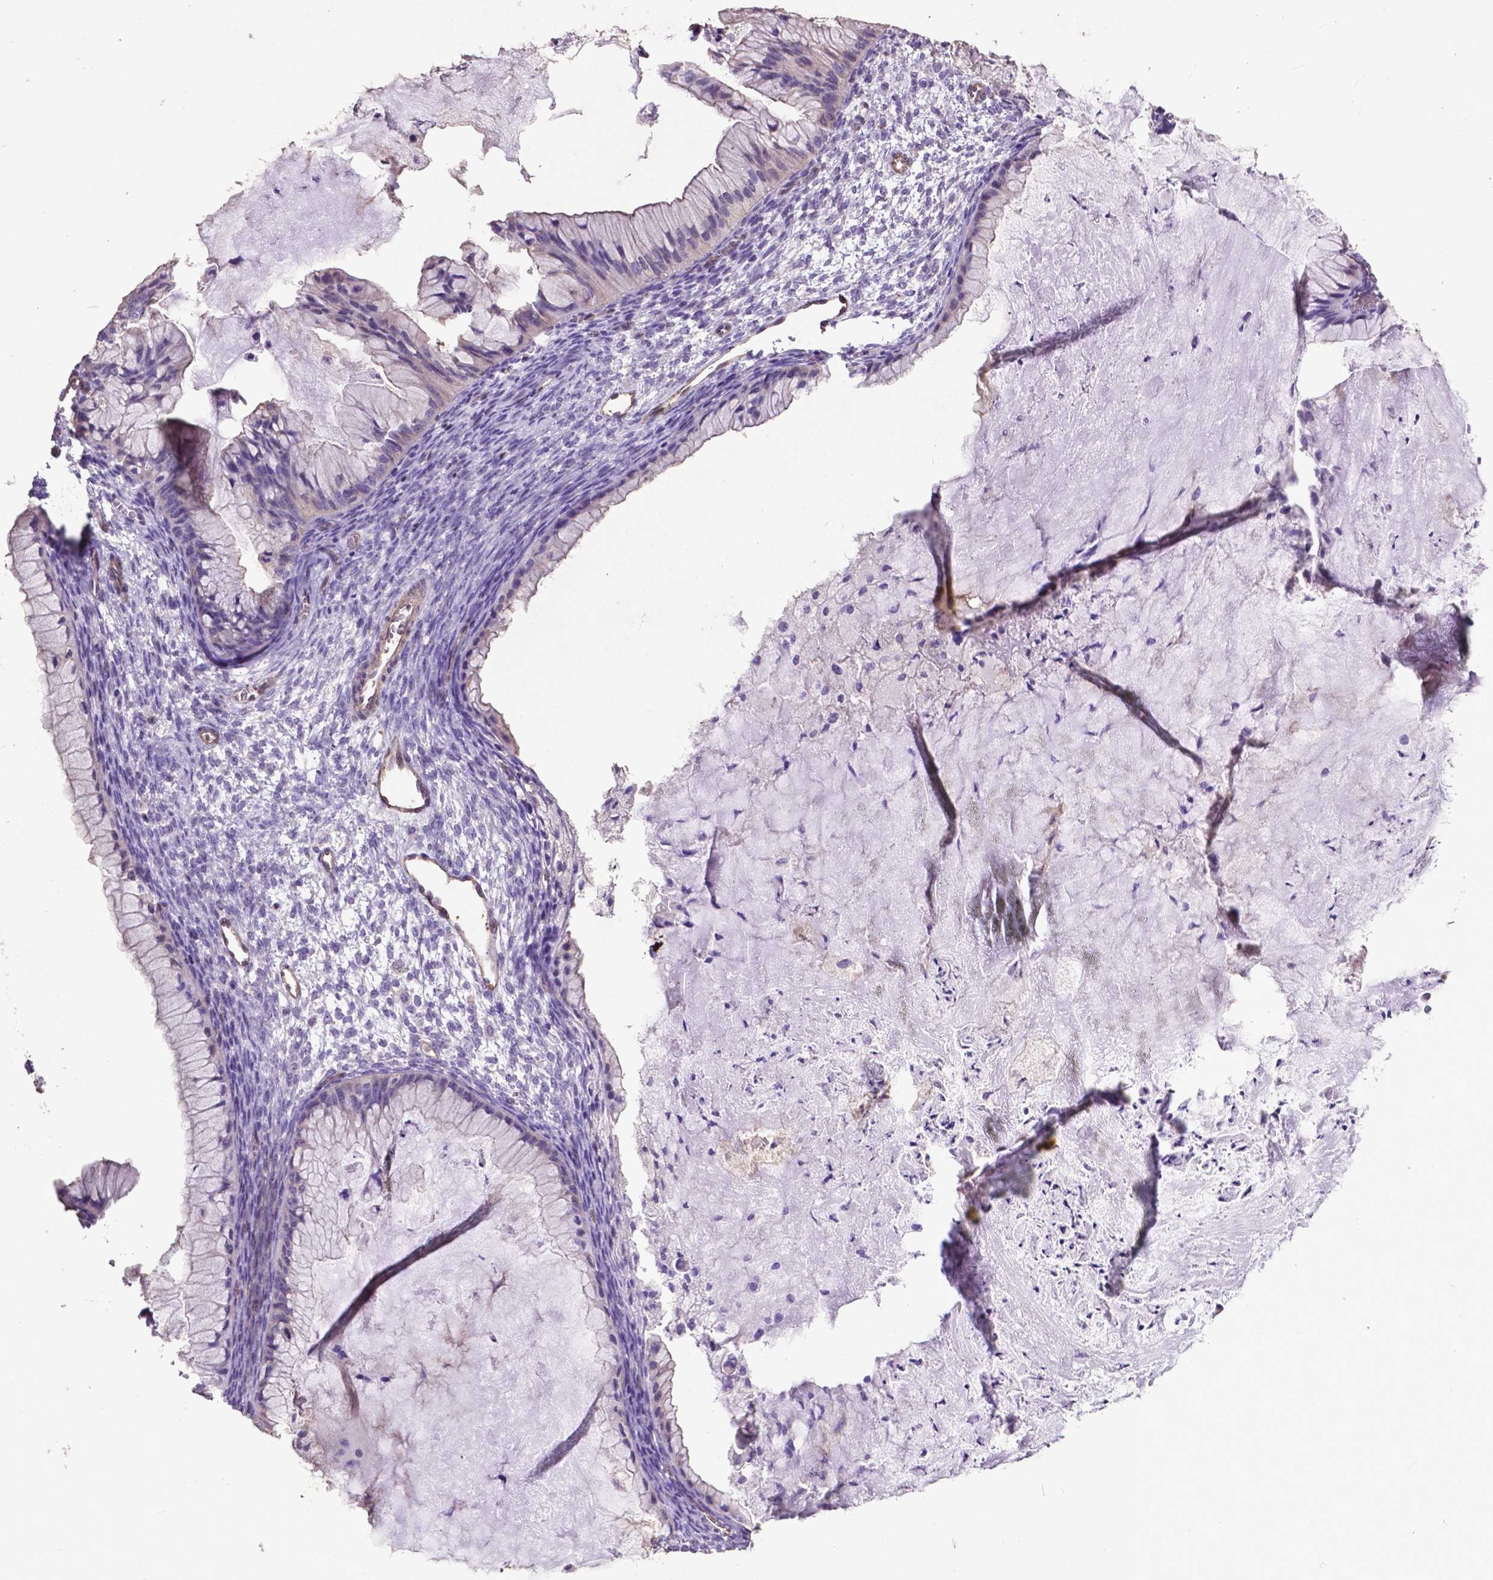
{"staining": {"intensity": "negative", "quantity": "none", "location": "none"}, "tissue": "ovarian cancer", "cell_type": "Tumor cells", "image_type": "cancer", "snomed": [{"axis": "morphology", "description": "Cystadenocarcinoma, mucinous, NOS"}, {"axis": "topography", "description": "Ovary"}], "caption": "Immunohistochemistry image of ovarian mucinous cystadenocarcinoma stained for a protein (brown), which exhibits no expression in tumor cells.", "gene": "PDLIM1", "patient": {"sex": "female", "age": 72}}